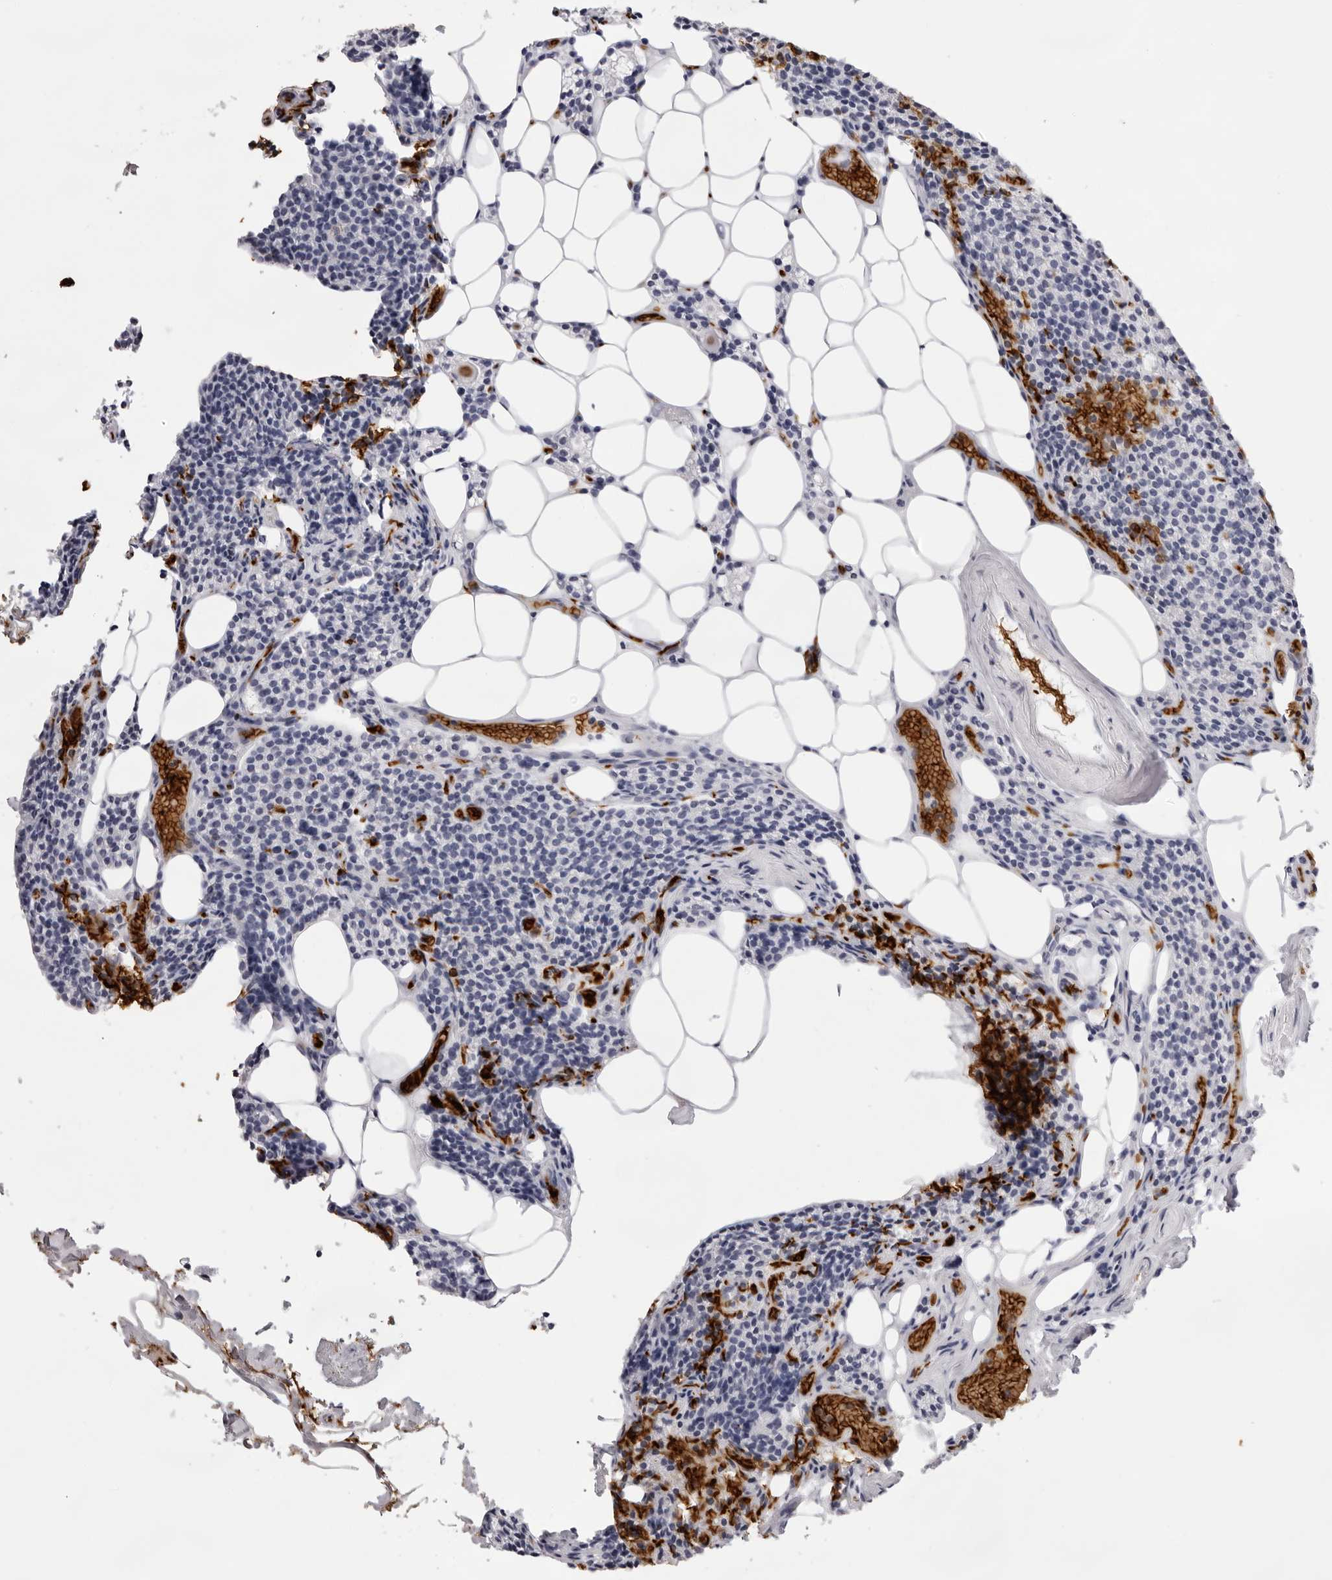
{"staining": {"intensity": "negative", "quantity": "none", "location": "none"}, "tissue": "parathyroid gland", "cell_type": "Glandular cells", "image_type": "normal", "snomed": [{"axis": "morphology", "description": "Normal tissue, NOS"}, {"axis": "topography", "description": "Parathyroid gland"}], "caption": "IHC of unremarkable human parathyroid gland demonstrates no staining in glandular cells.", "gene": "SPTA1", "patient": {"sex": "female", "age": 71}}